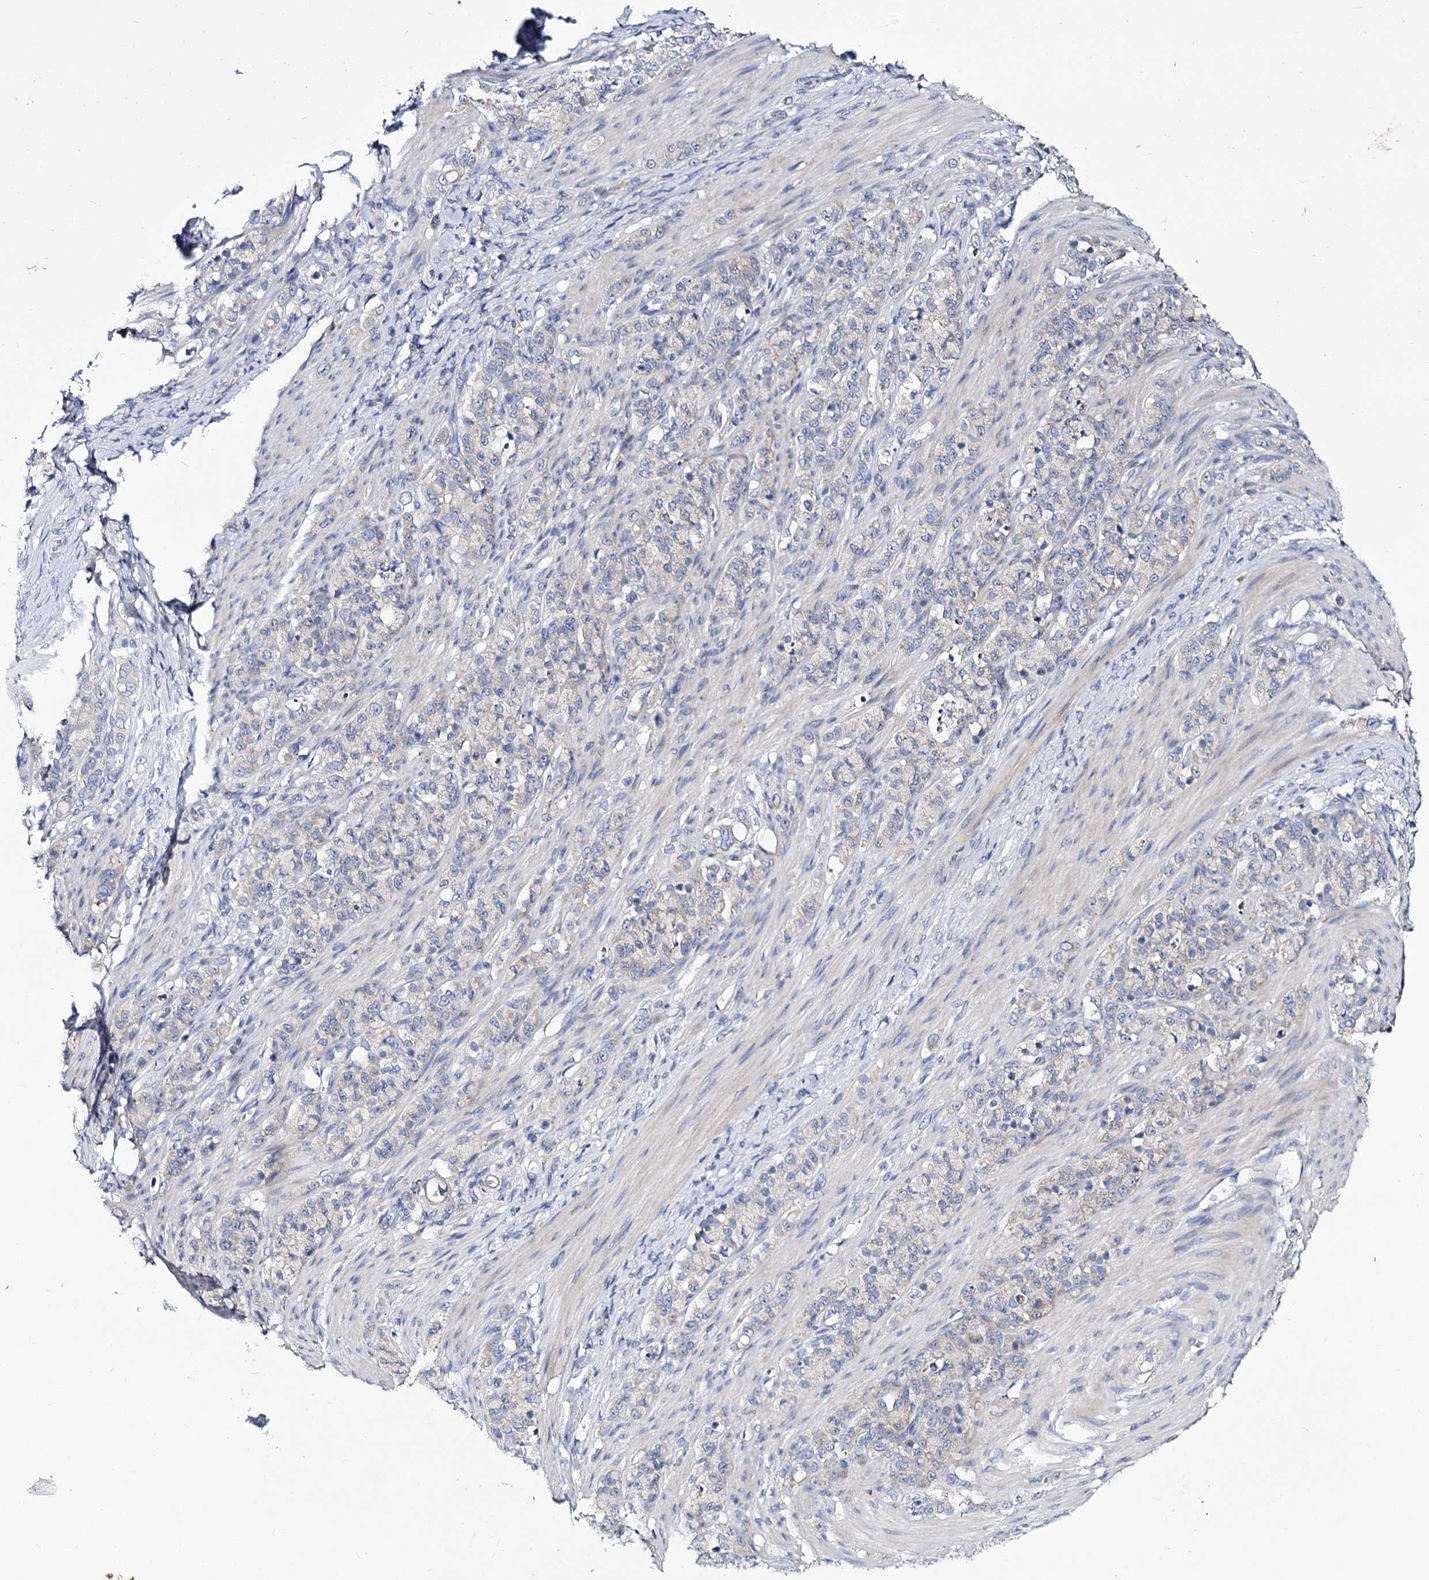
{"staining": {"intensity": "negative", "quantity": "none", "location": "none"}, "tissue": "stomach cancer", "cell_type": "Tumor cells", "image_type": "cancer", "snomed": [{"axis": "morphology", "description": "Adenocarcinoma, NOS"}, {"axis": "topography", "description": "Stomach"}], "caption": "Tumor cells show no significant protein staining in adenocarcinoma (stomach).", "gene": "PANX2", "patient": {"sex": "female", "age": 79}}